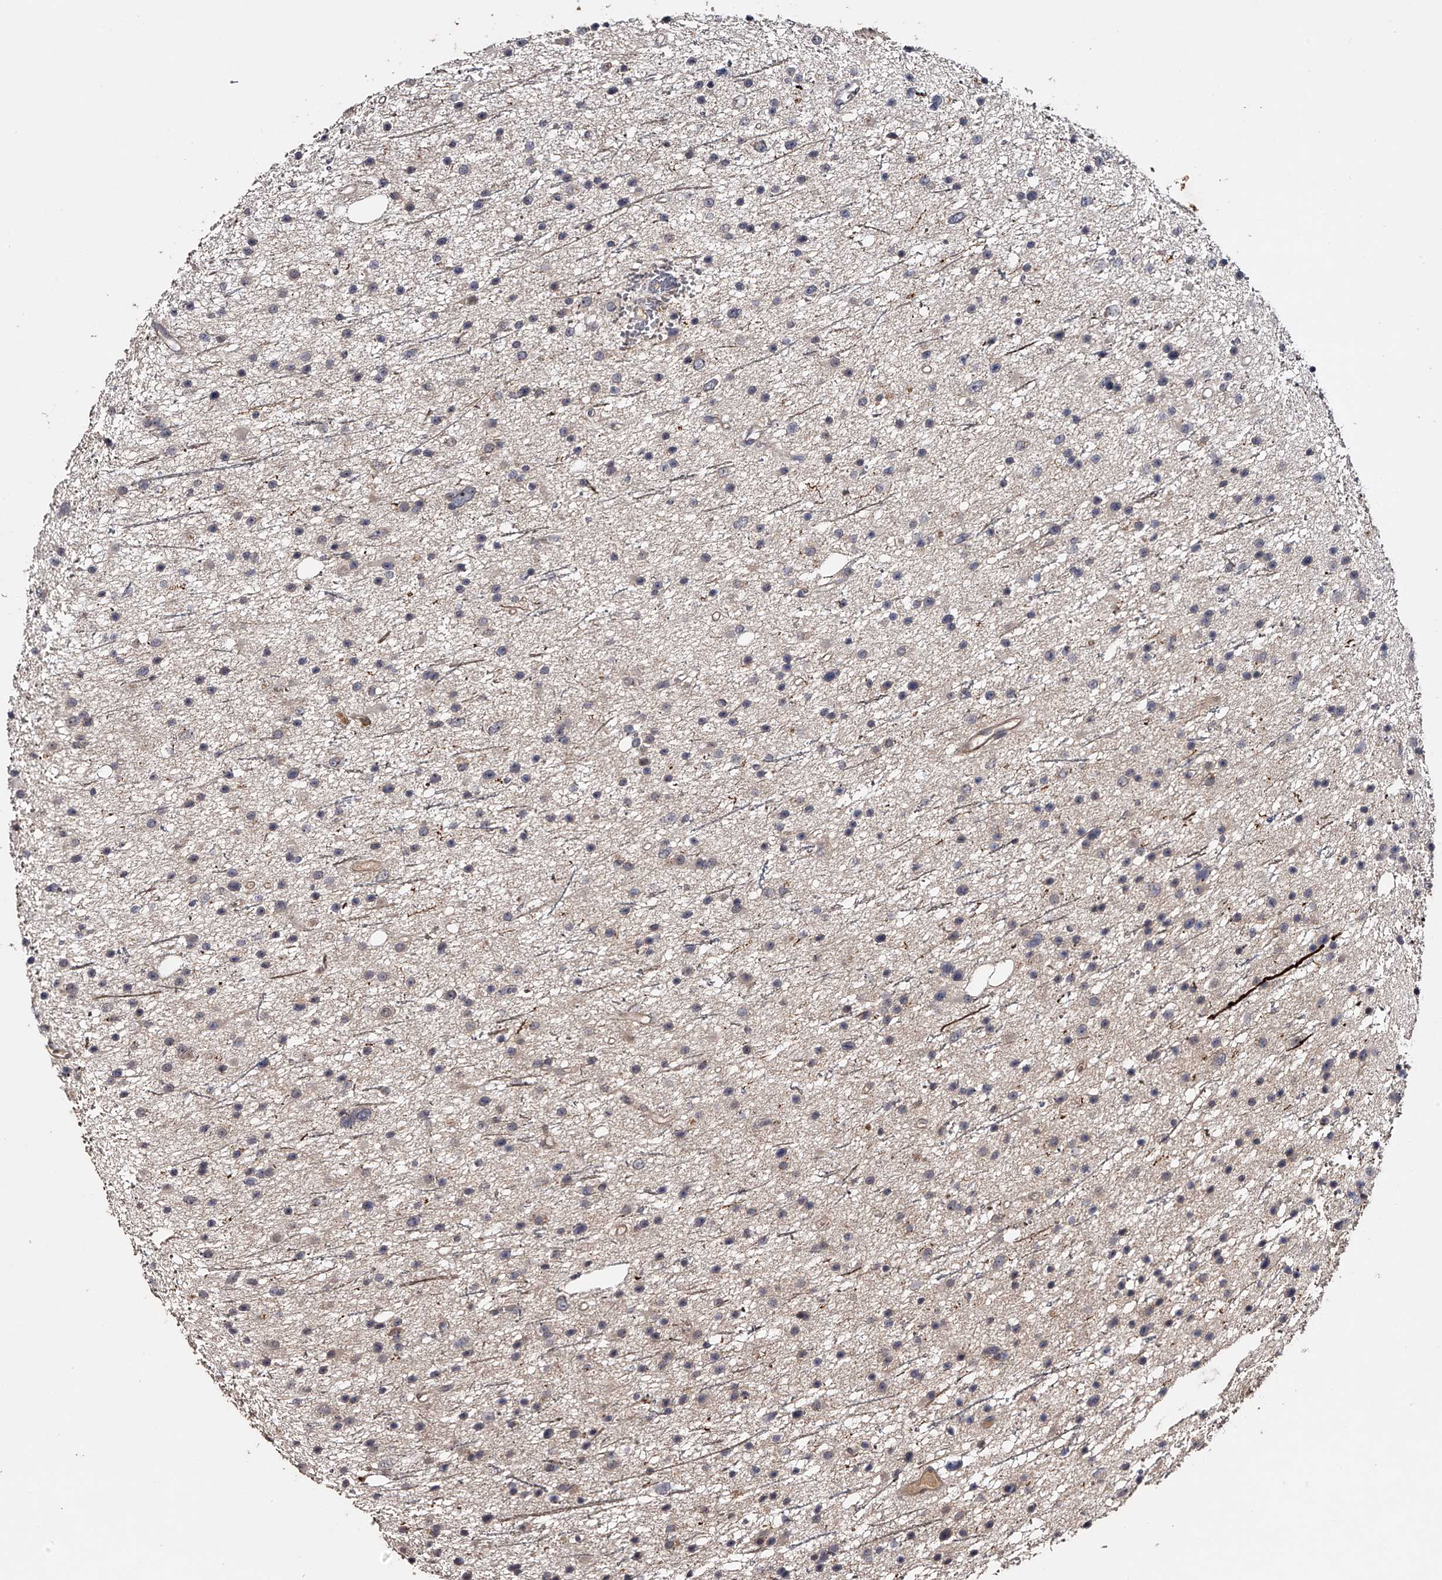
{"staining": {"intensity": "negative", "quantity": "none", "location": "none"}, "tissue": "glioma", "cell_type": "Tumor cells", "image_type": "cancer", "snomed": [{"axis": "morphology", "description": "Glioma, malignant, Low grade"}, {"axis": "topography", "description": "Cerebral cortex"}], "caption": "The histopathology image reveals no significant expression in tumor cells of malignant low-grade glioma.", "gene": "MDN1", "patient": {"sex": "female", "age": 39}}